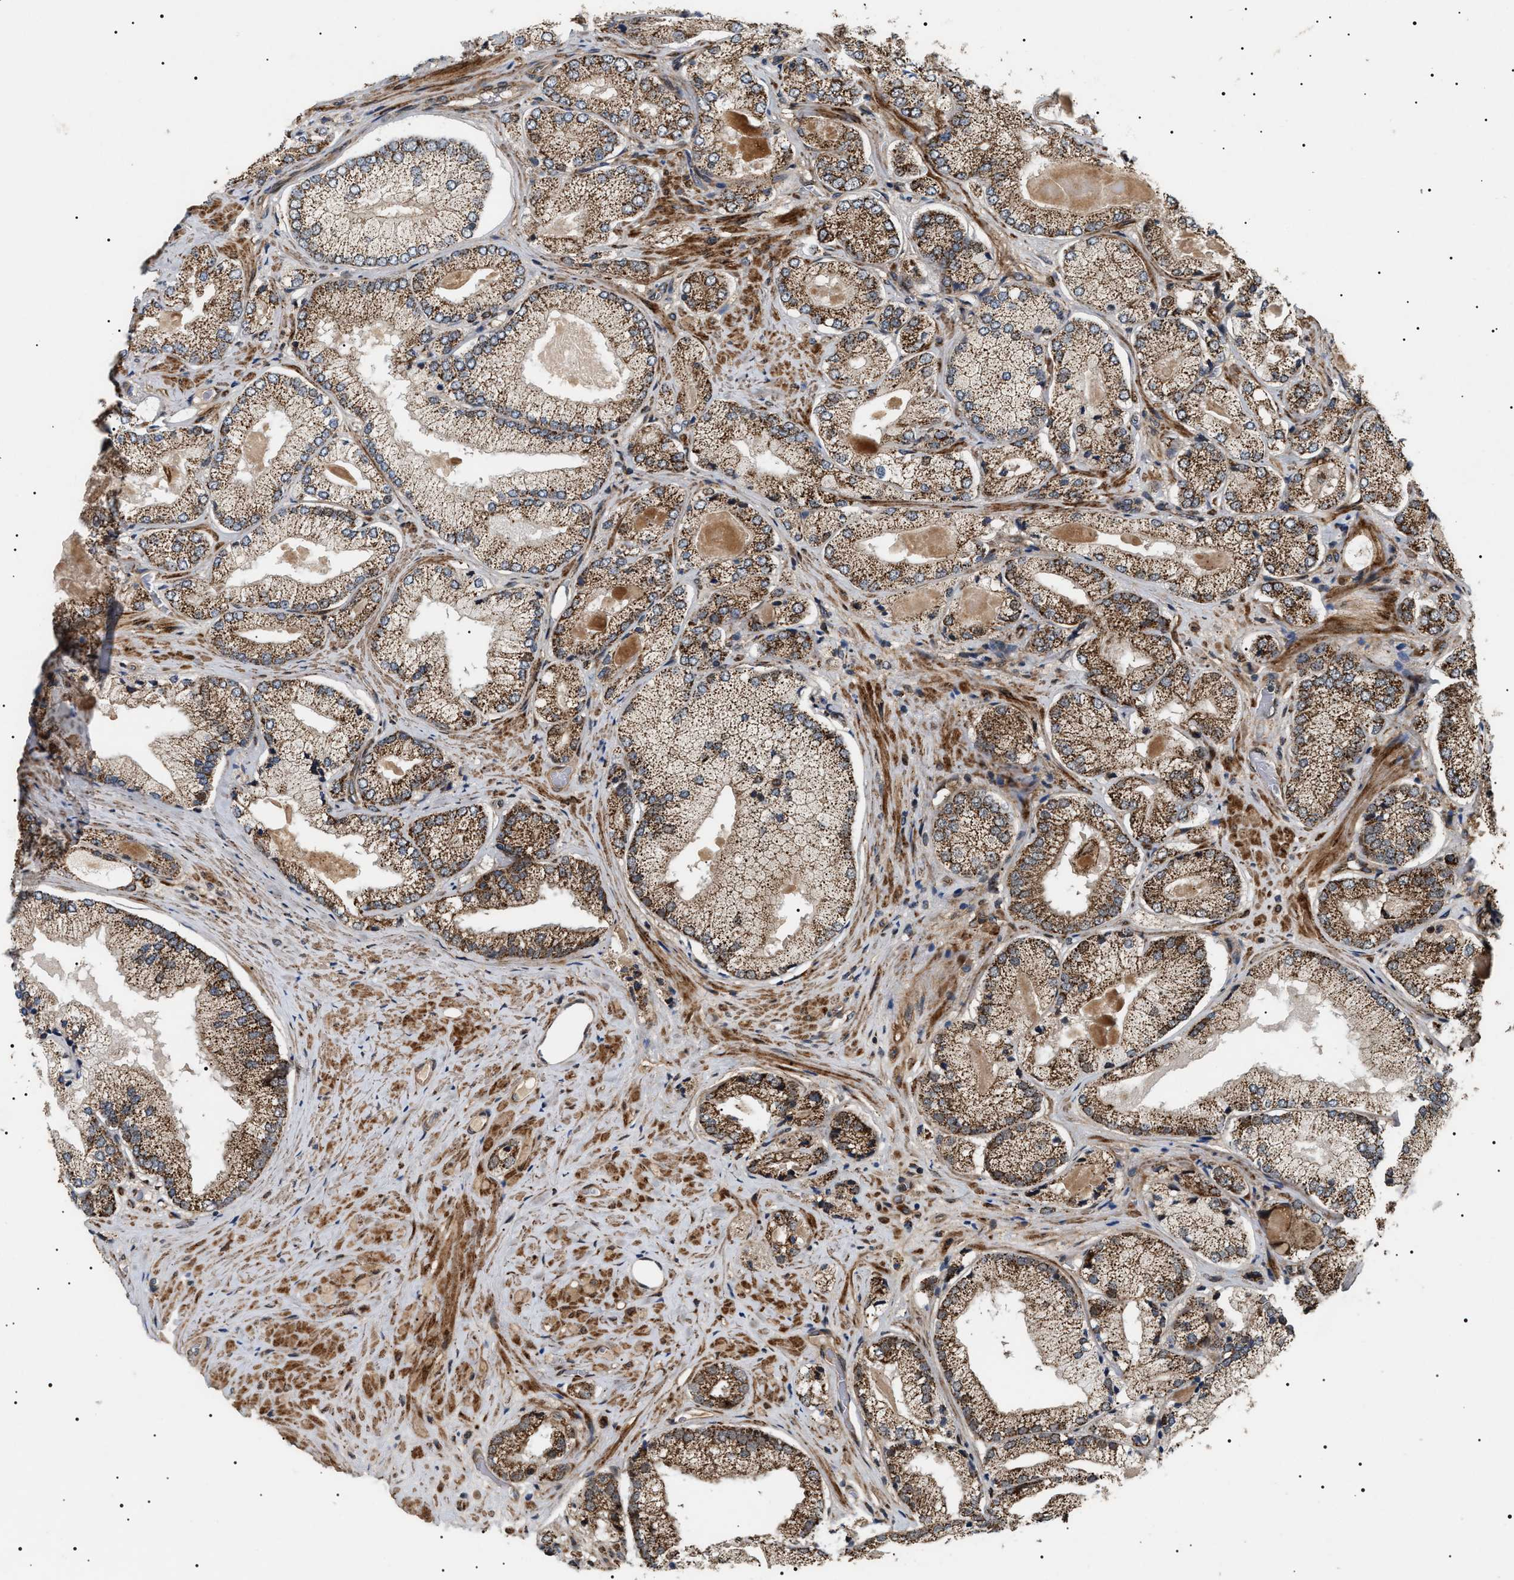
{"staining": {"intensity": "strong", "quantity": ">75%", "location": "cytoplasmic/membranous"}, "tissue": "prostate cancer", "cell_type": "Tumor cells", "image_type": "cancer", "snomed": [{"axis": "morphology", "description": "Adenocarcinoma, Low grade"}, {"axis": "topography", "description": "Prostate"}], "caption": "Approximately >75% of tumor cells in prostate cancer demonstrate strong cytoplasmic/membranous protein expression as visualized by brown immunohistochemical staining.", "gene": "ZBTB26", "patient": {"sex": "male", "age": 65}}